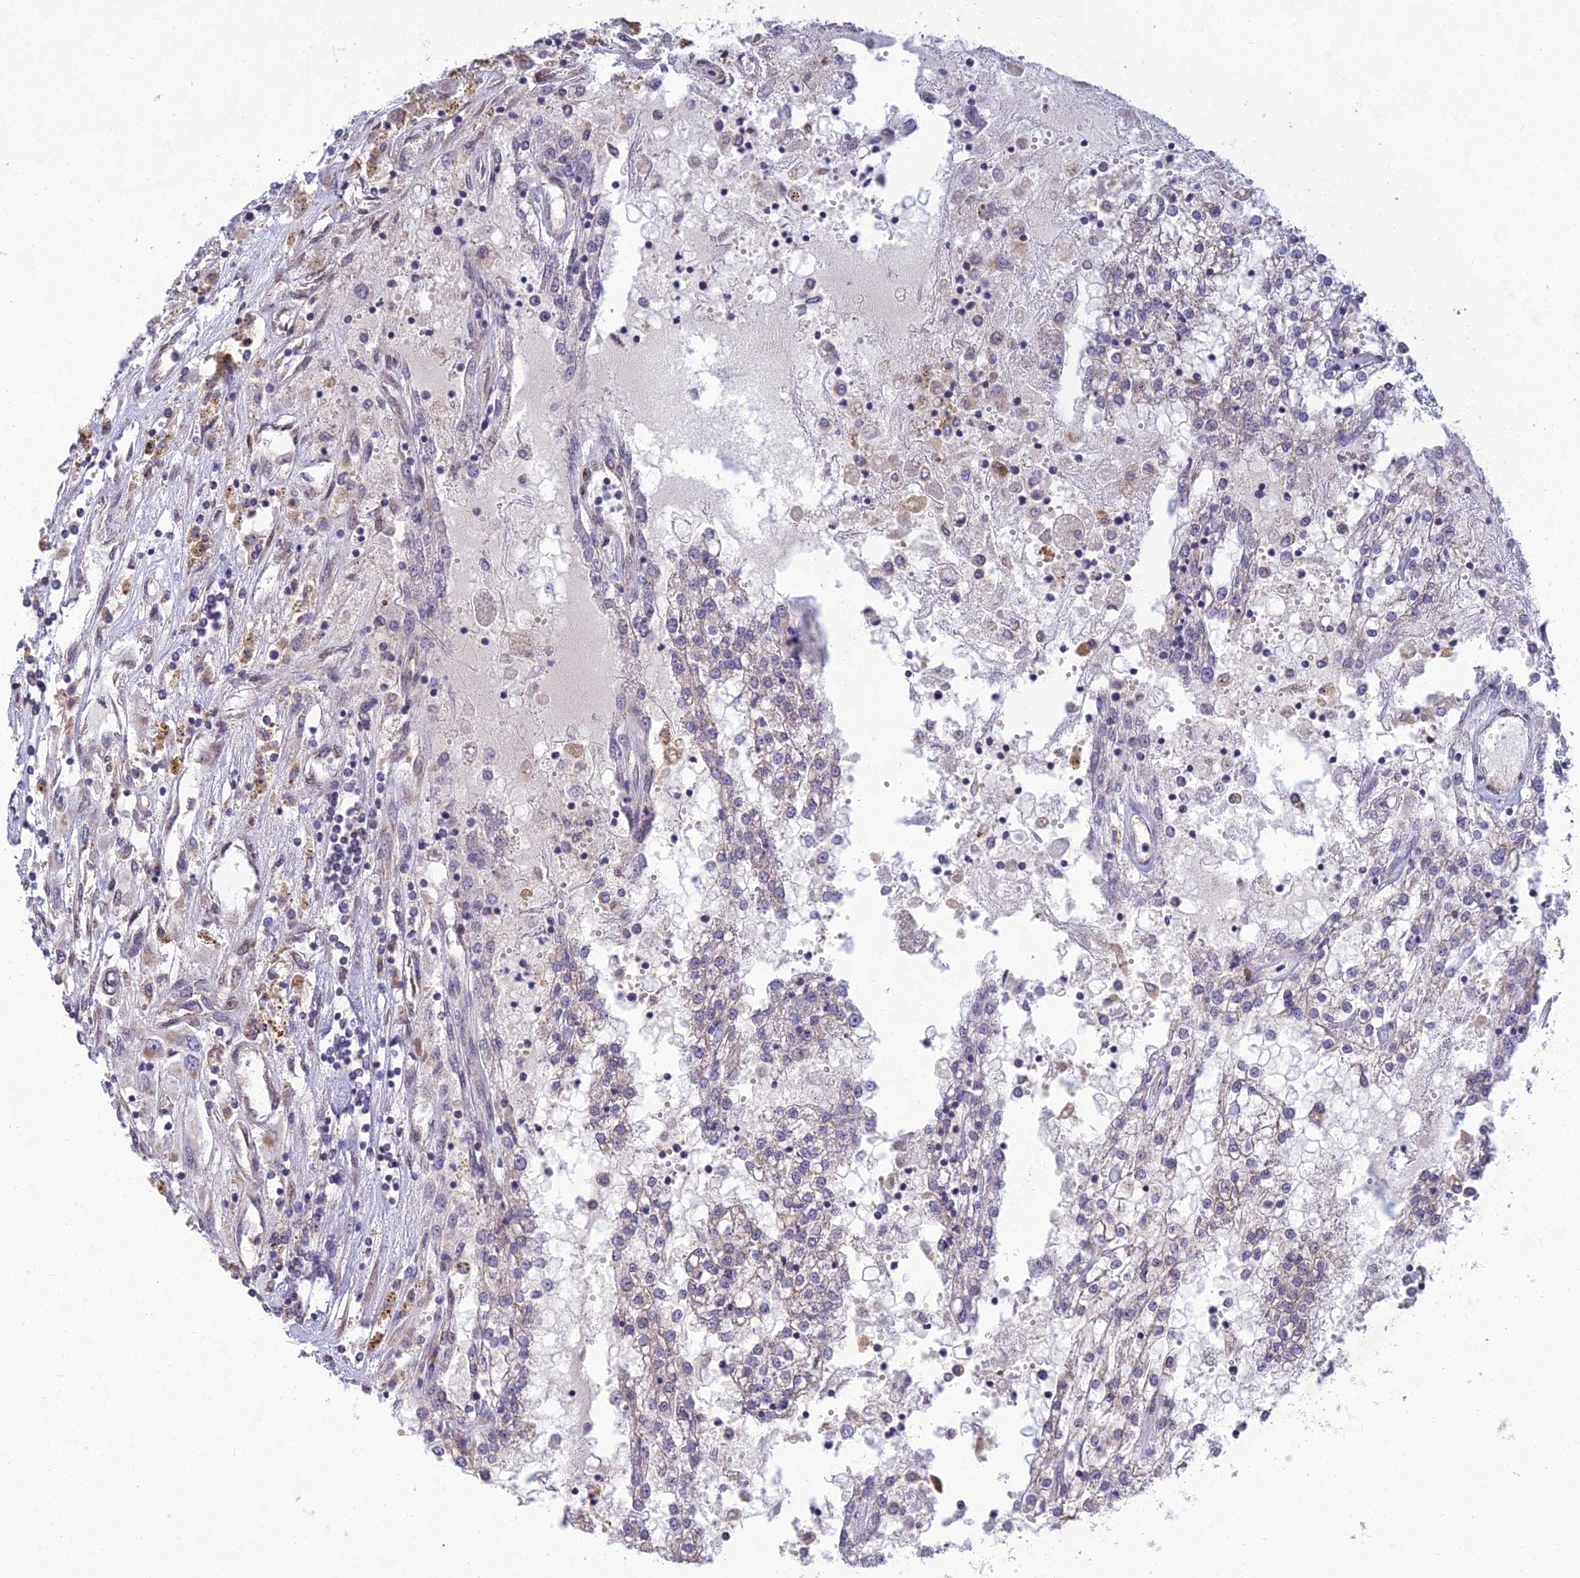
{"staining": {"intensity": "negative", "quantity": "none", "location": "none"}, "tissue": "renal cancer", "cell_type": "Tumor cells", "image_type": "cancer", "snomed": [{"axis": "morphology", "description": "Adenocarcinoma, NOS"}, {"axis": "topography", "description": "Kidney"}], "caption": "A histopathology image of human renal cancer (adenocarcinoma) is negative for staining in tumor cells.", "gene": "MGAT2", "patient": {"sex": "female", "age": 52}}